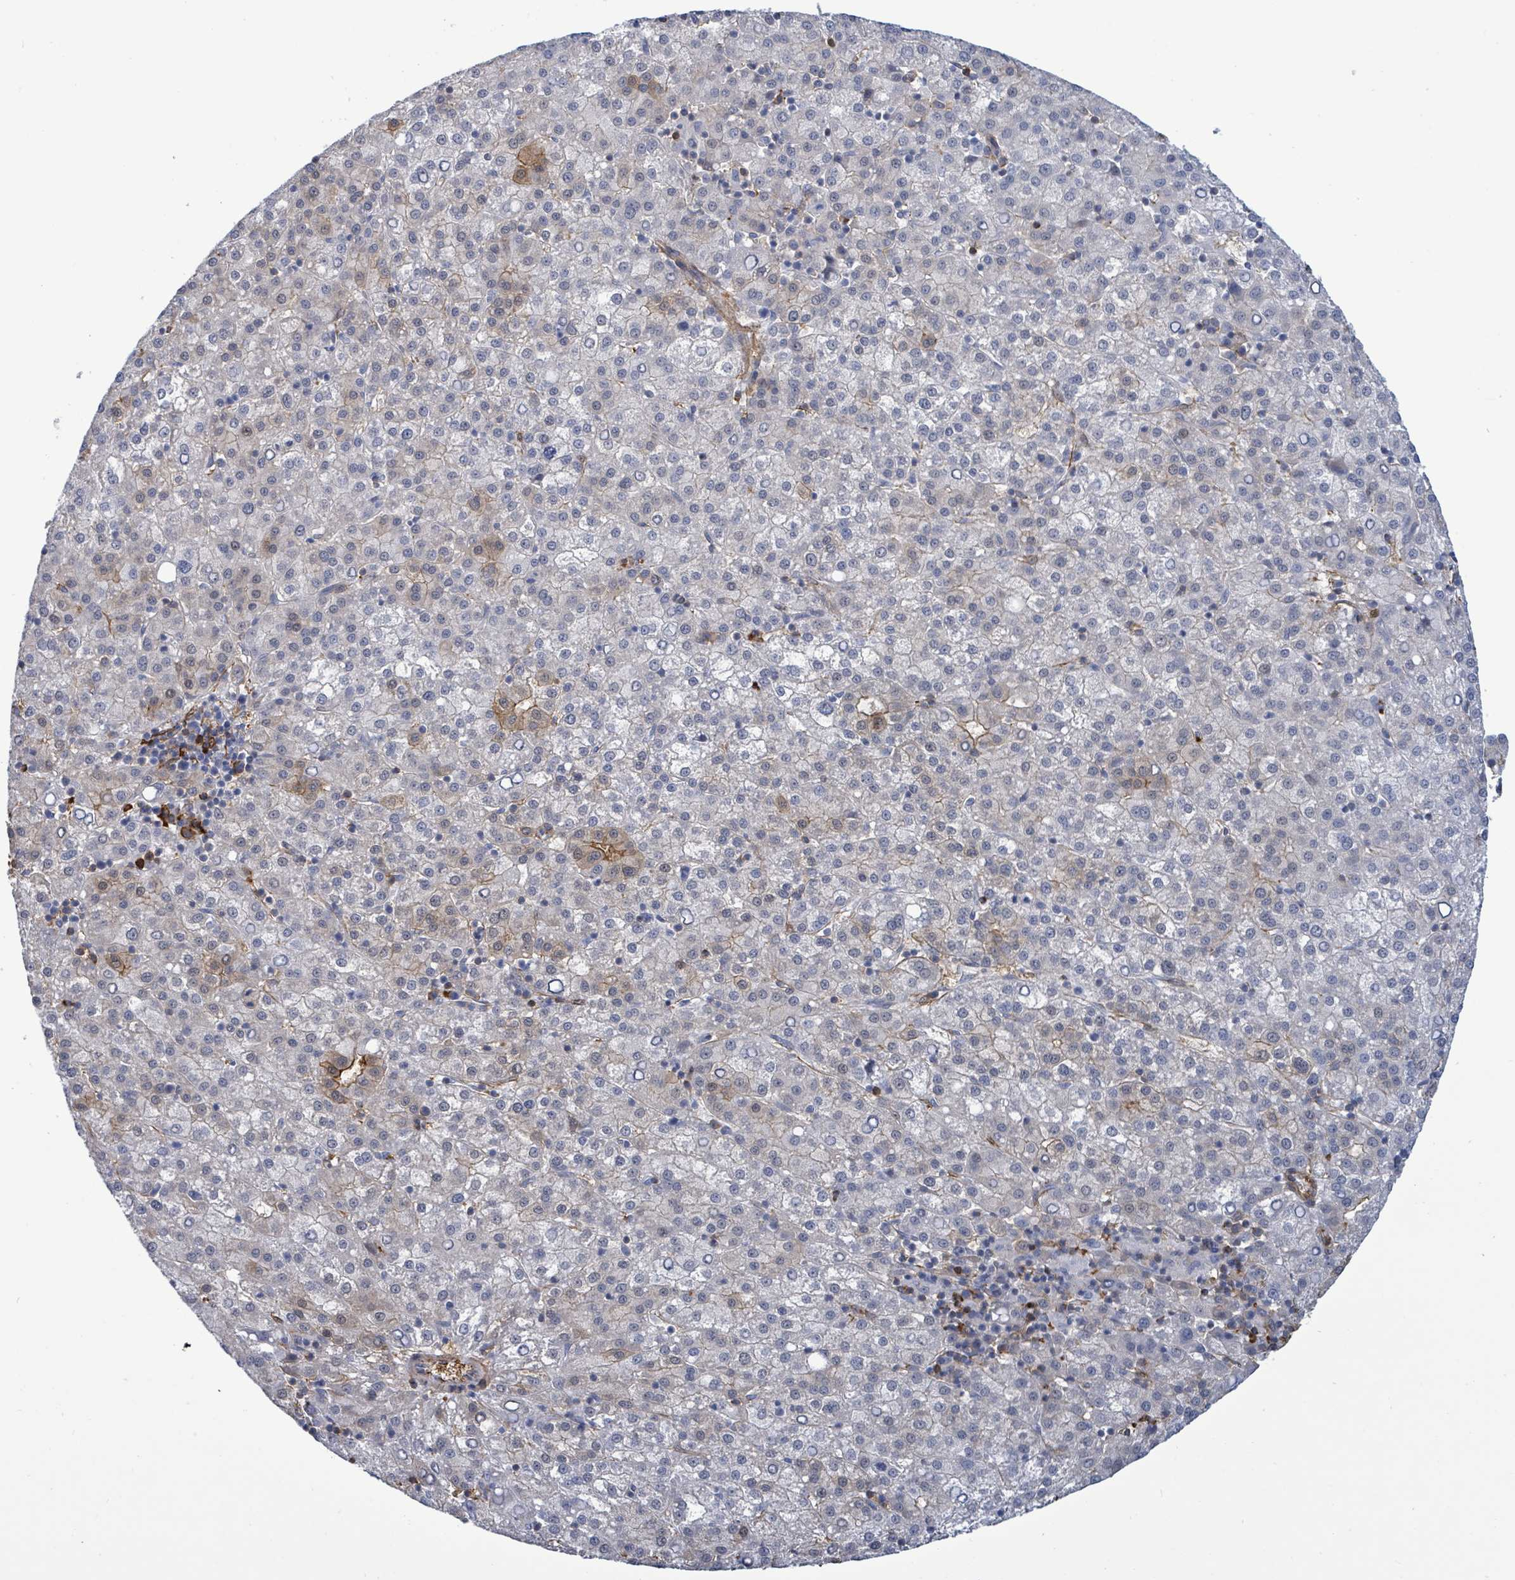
{"staining": {"intensity": "moderate", "quantity": "<25%", "location": "cytoplasmic/membranous"}, "tissue": "liver cancer", "cell_type": "Tumor cells", "image_type": "cancer", "snomed": [{"axis": "morphology", "description": "Carcinoma, Hepatocellular, NOS"}, {"axis": "topography", "description": "Liver"}], "caption": "DAB (3,3'-diaminobenzidine) immunohistochemical staining of human liver hepatocellular carcinoma displays moderate cytoplasmic/membranous protein positivity in approximately <25% of tumor cells.", "gene": "PRKRIP1", "patient": {"sex": "female", "age": 58}}